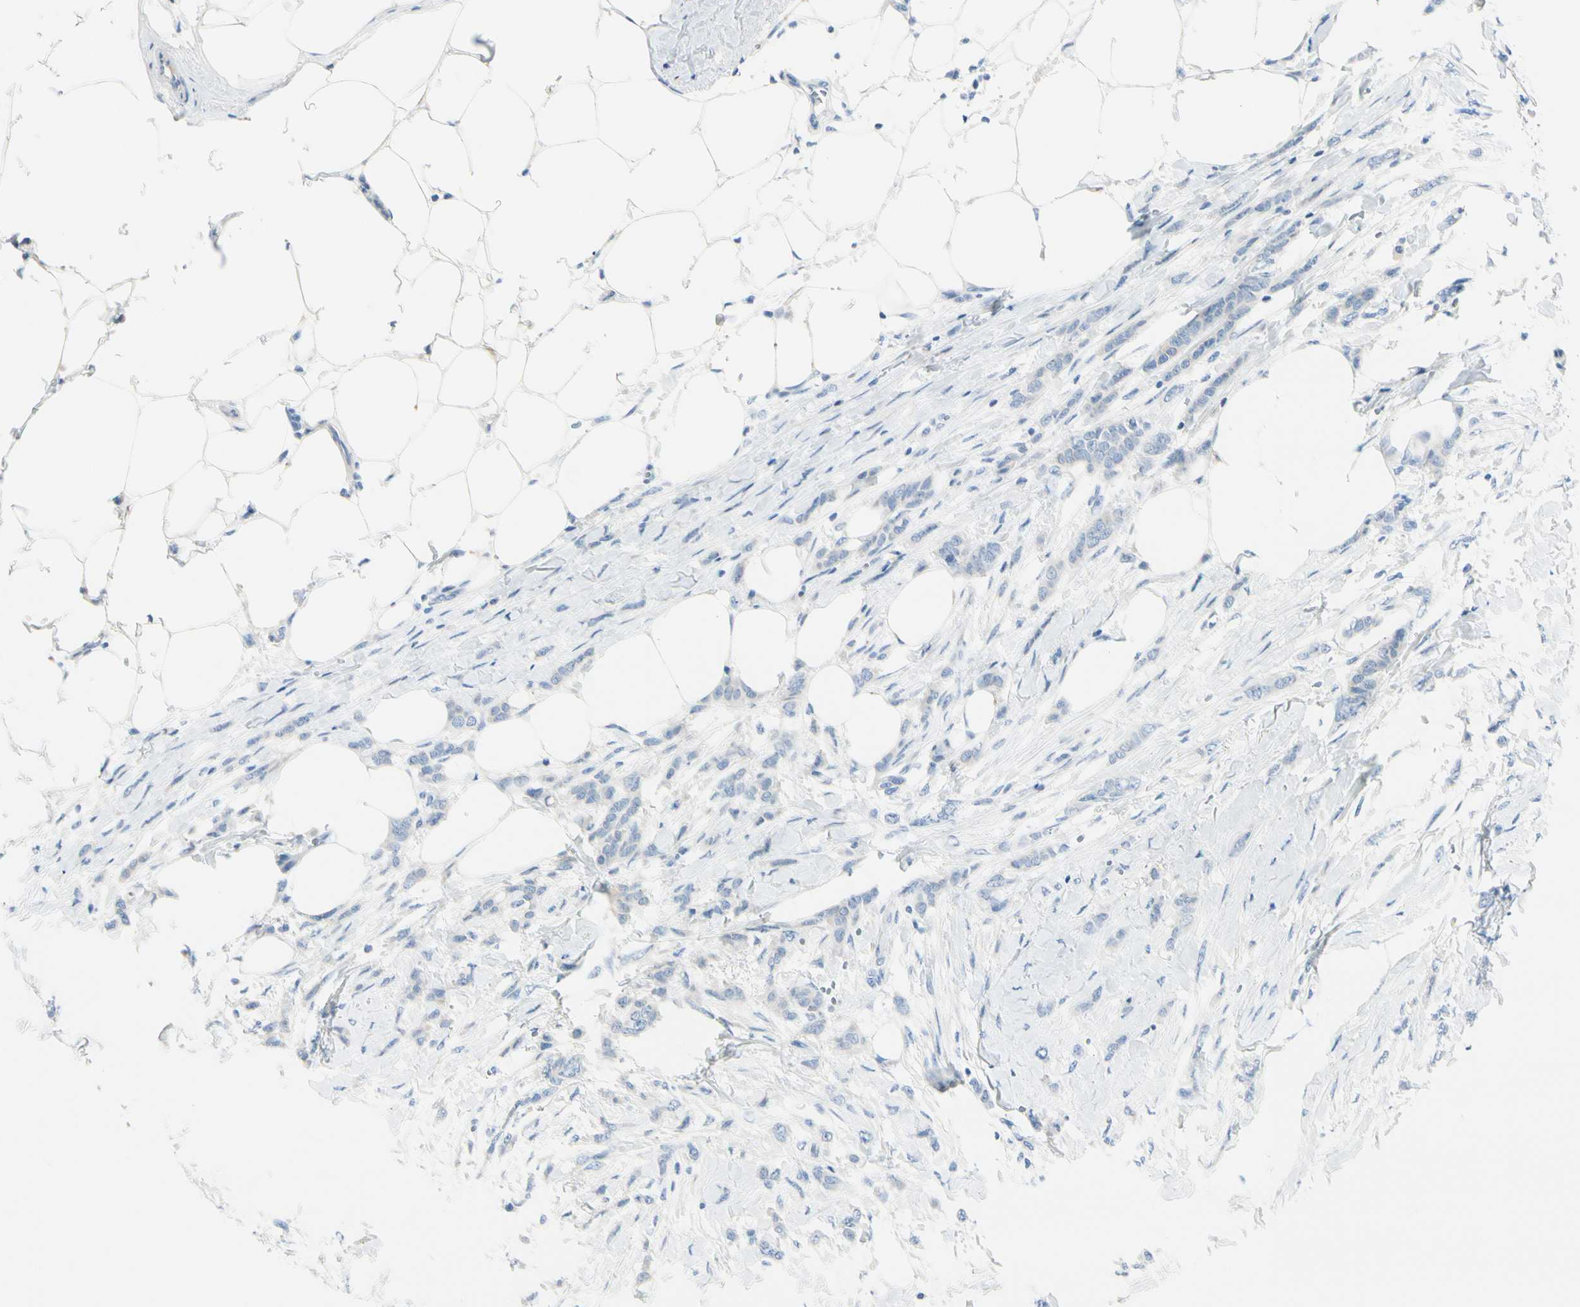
{"staining": {"intensity": "negative", "quantity": "none", "location": "none"}, "tissue": "breast cancer", "cell_type": "Tumor cells", "image_type": "cancer", "snomed": [{"axis": "morphology", "description": "Lobular carcinoma, in situ"}, {"axis": "morphology", "description": "Lobular carcinoma"}, {"axis": "topography", "description": "Breast"}], "caption": "High magnification brightfield microscopy of breast cancer (lobular carcinoma) stained with DAB (3,3'-diaminobenzidine) (brown) and counterstained with hematoxylin (blue): tumor cells show no significant expression.", "gene": "PEBP1", "patient": {"sex": "female", "age": 41}}